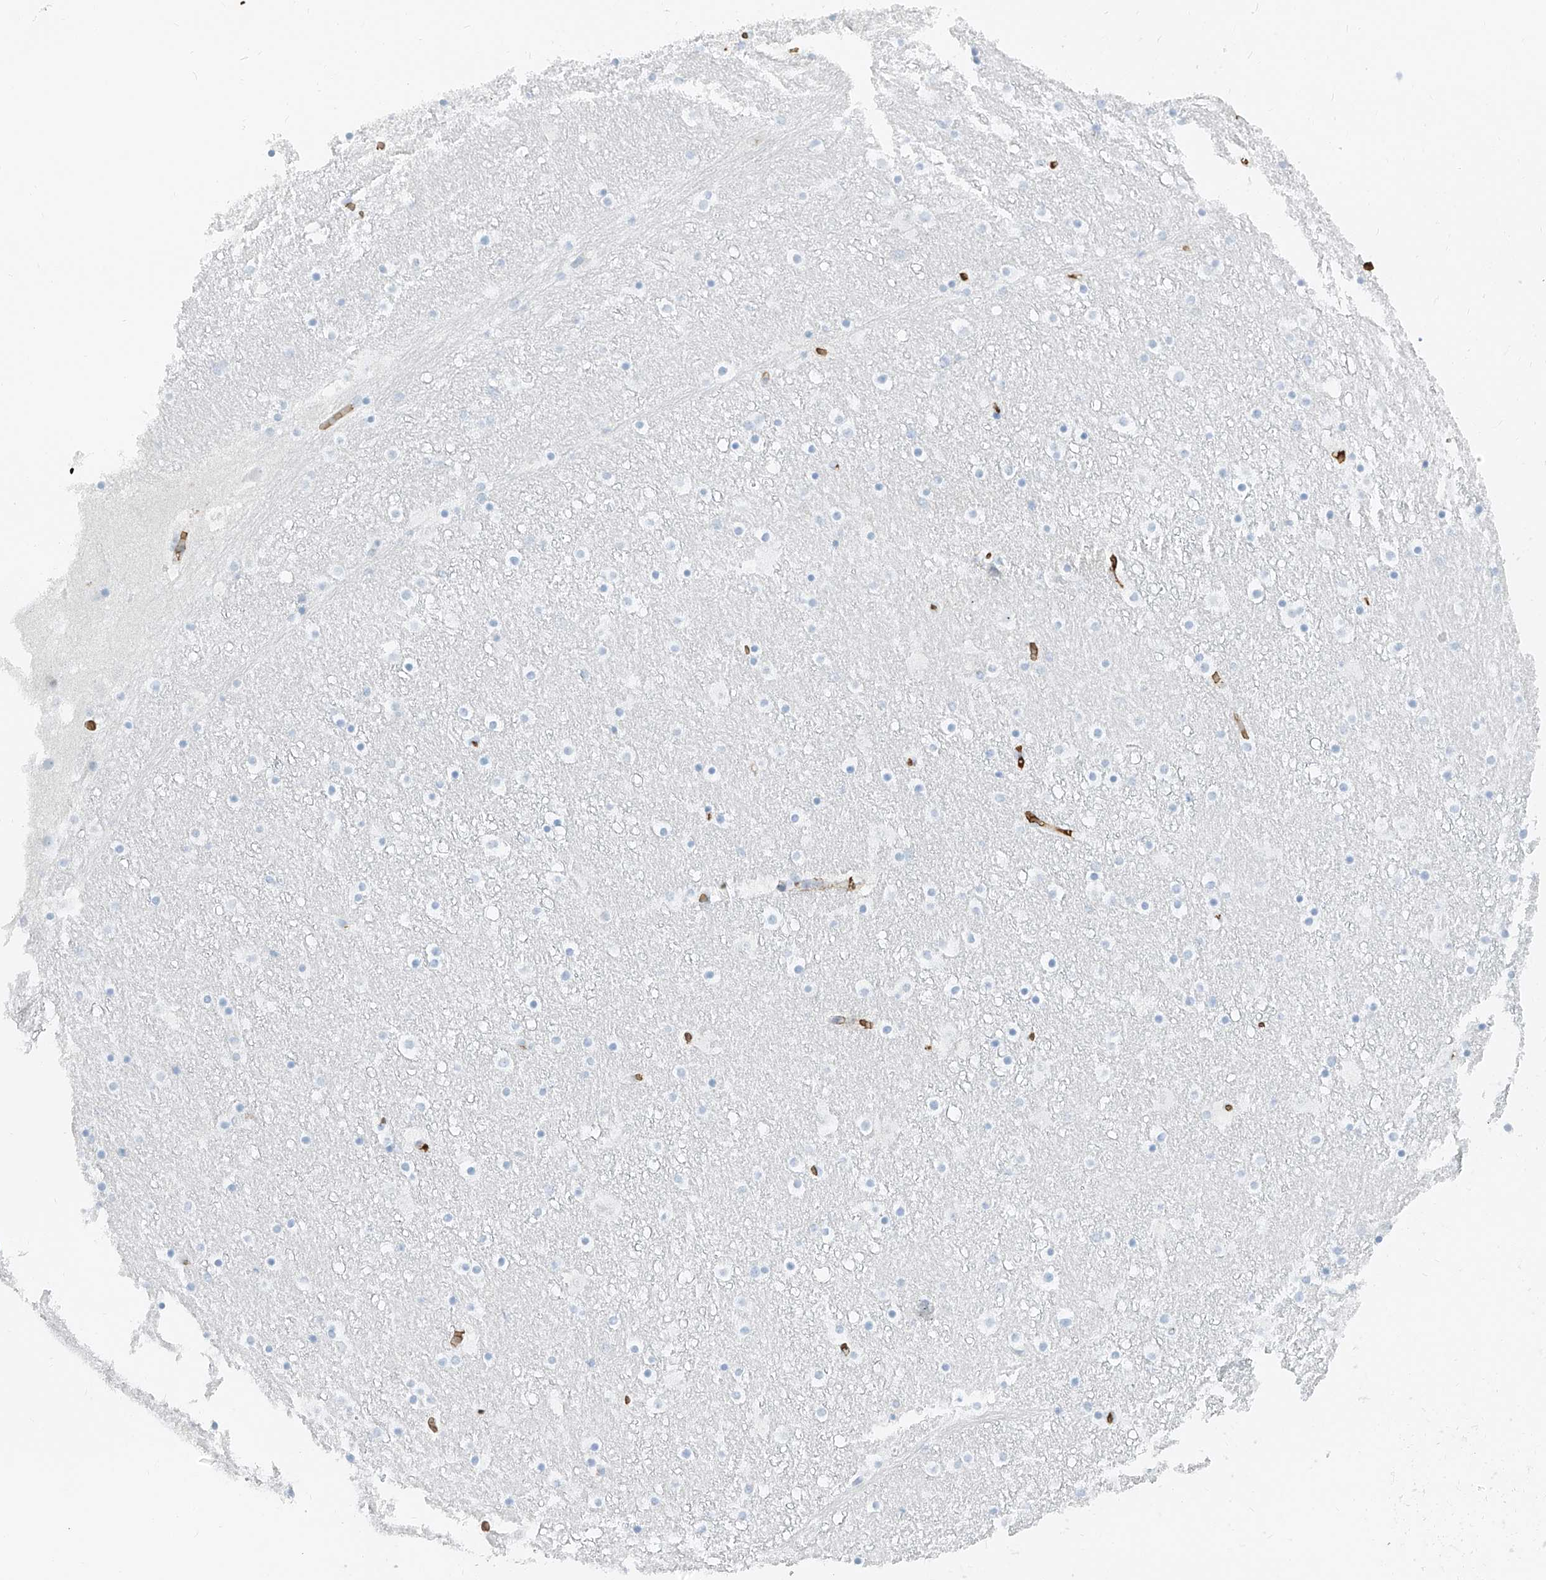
{"staining": {"intensity": "negative", "quantity": "none", "location": "none"}, "tissue": "caudate", "cell_type": "Glial cells", "image_type": "normal", "snomed": [{"axis": "morphology", "description": "Normal tissue, NOS"}, {"axis": "topography", "description": "Lateral ventricle wall"}], "caption": "DAB immunohistochemical staining of benign caudate demonstrates no significant expression in glial cells. (Brightfield microscopy of DAB (3,3'-diaminobenzidine) immunohistochemistry (IHC) at high magnification).", "gene": "PRSS23", "patient": {"sex": "male", "age": 45}}